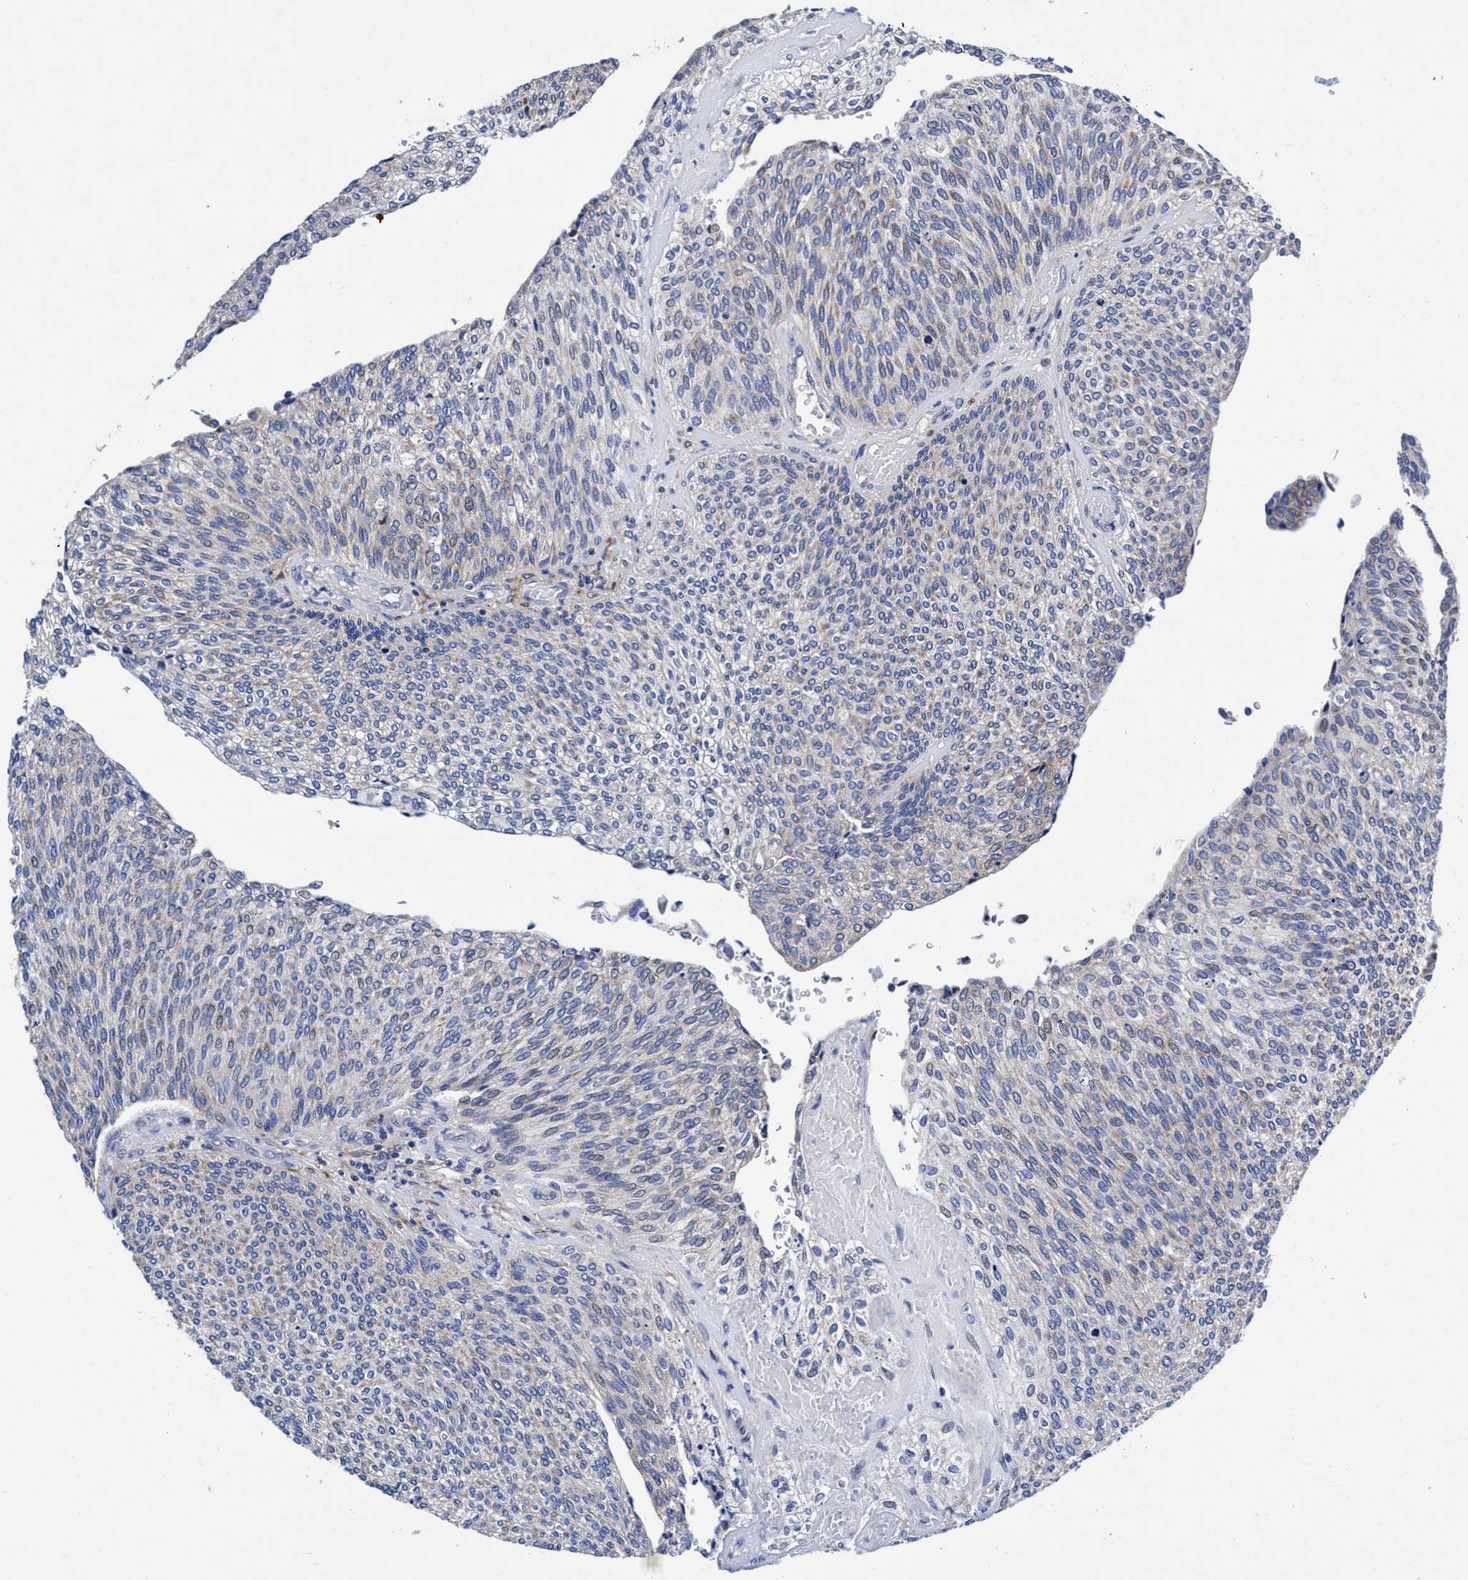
{"staining": {"intensity": "negative", "quantity": "none", "location": "none"}, "tissue": "urothelial cancer", "cell_type": "Tumor cells", "image_type": "cancer", "snomed": [{"axis": "morphology", "description": "Urothelial carcinoma, Low grade"}, {"axis": "topography", "description": "Urinary bladder"}], "caption": "Immunohistochemical staining of human urothelial carcinoma (low-grade) shows no significant positivity in tumor cells.", "gene": "UBALD2", "patient": {"sex": "female", "age": 79}}